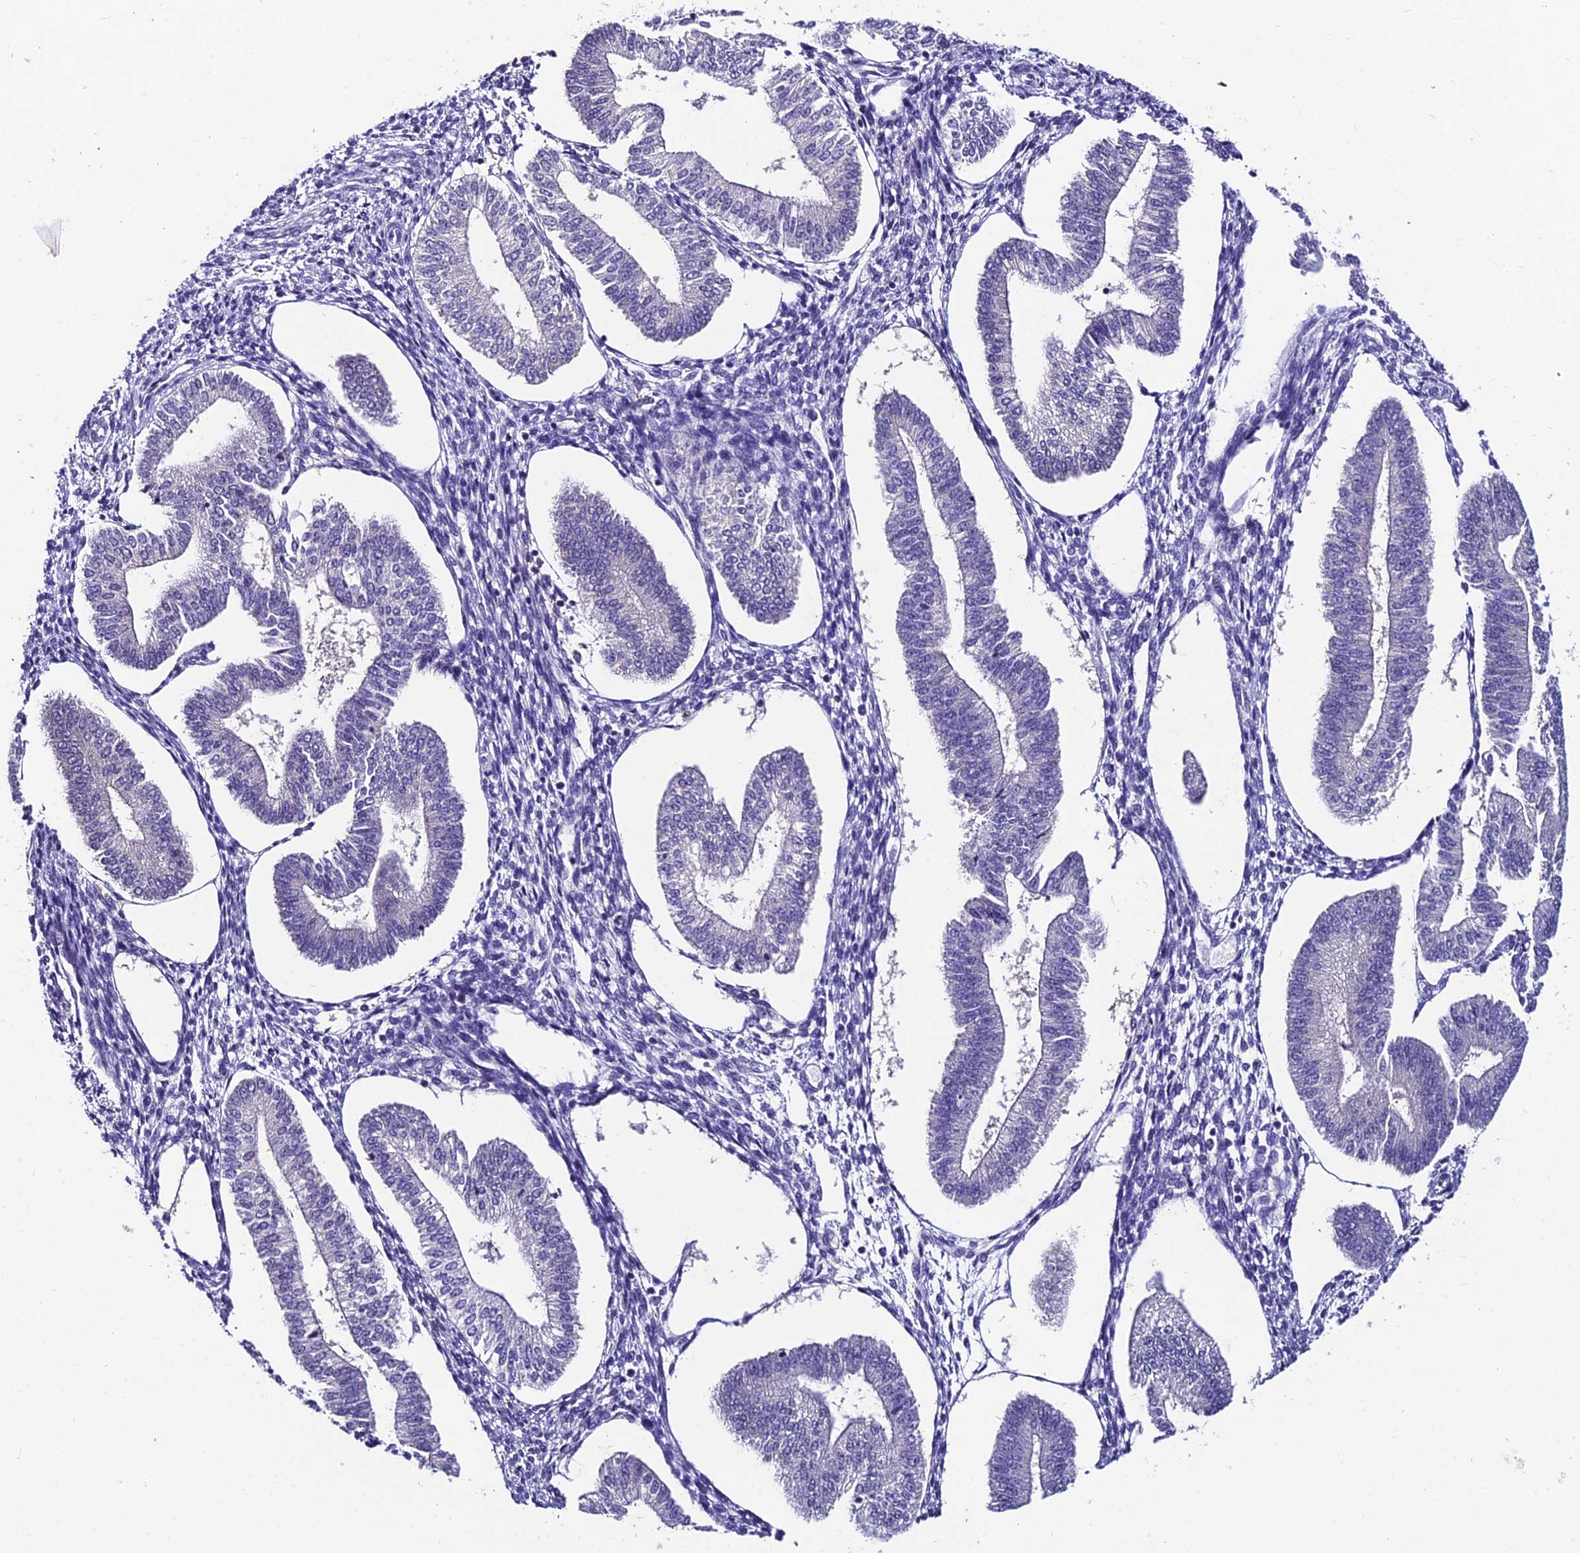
{"staining": {"intensity": "negative", "quantity": "none", "location": "none"}, "tissue": "endometrium", "cell_type": "Cells in endometrial stroma", "image_type": "normal", "snomed": [{"axis": "morphology", "description": "Normal tissue, NOS"}, {"axis": "topography", "description": "Endometrium"}], "caption": "This is a image of IHC staining of normal endometrium, which shows no expression in cells in endometrial stroma.", "gene": "LGALS7", "patient": {"sex": "female", "age": 34}}